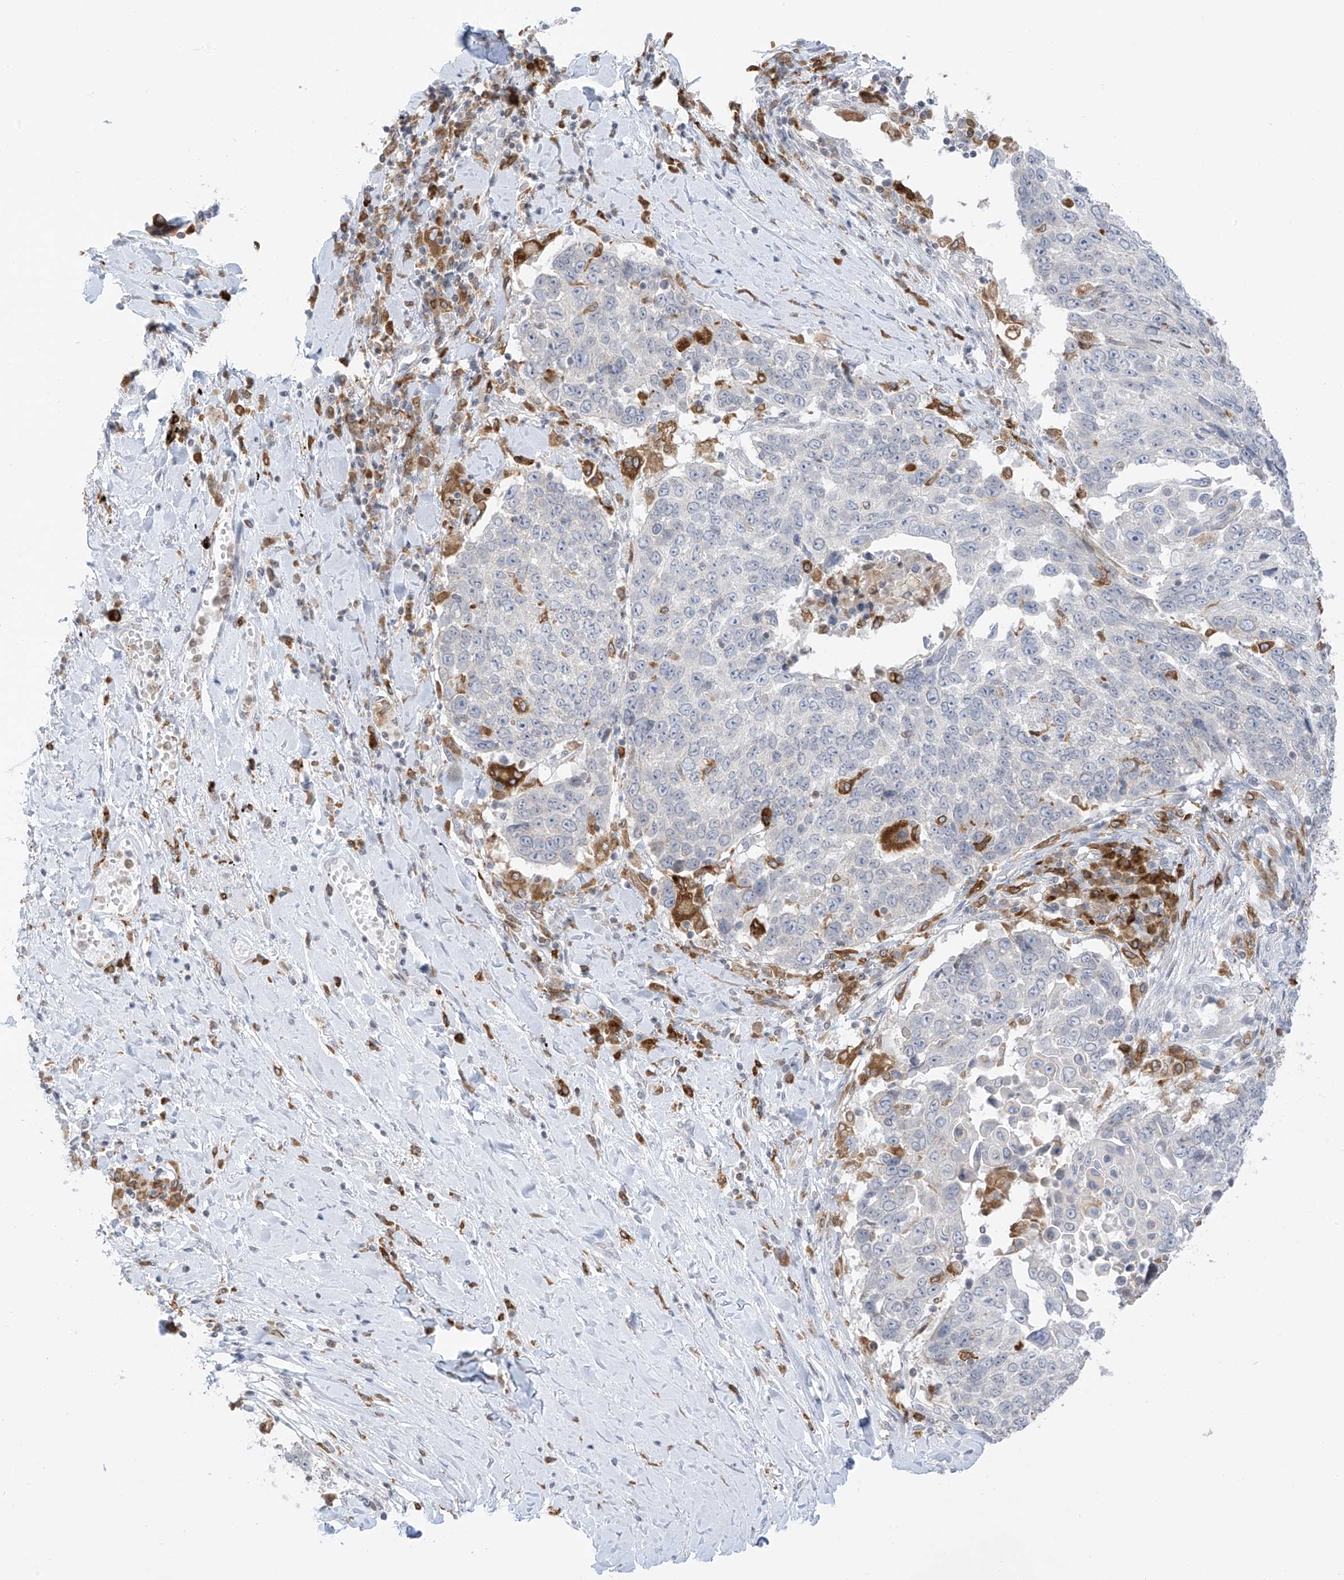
{"staining": {"intensity": "negative", "quantity": "none", "location": "none"}, "tissue": "lung cancer", "cell_type": "Tumor cells", "image_type": "cancer", "snomed": [{"axis": "morphology", "description": "Squamous cell carcinoma, NOS"}, {"axis": "topography", "description": "Lung"}], "caption": "DAB immunohistochemical staining of lung cancer (squamous cell carcinoma) shows no significant positivity in tumor cells.", "gene": "TBXAS1", "patient": {"sex": "male", "age": 66}}